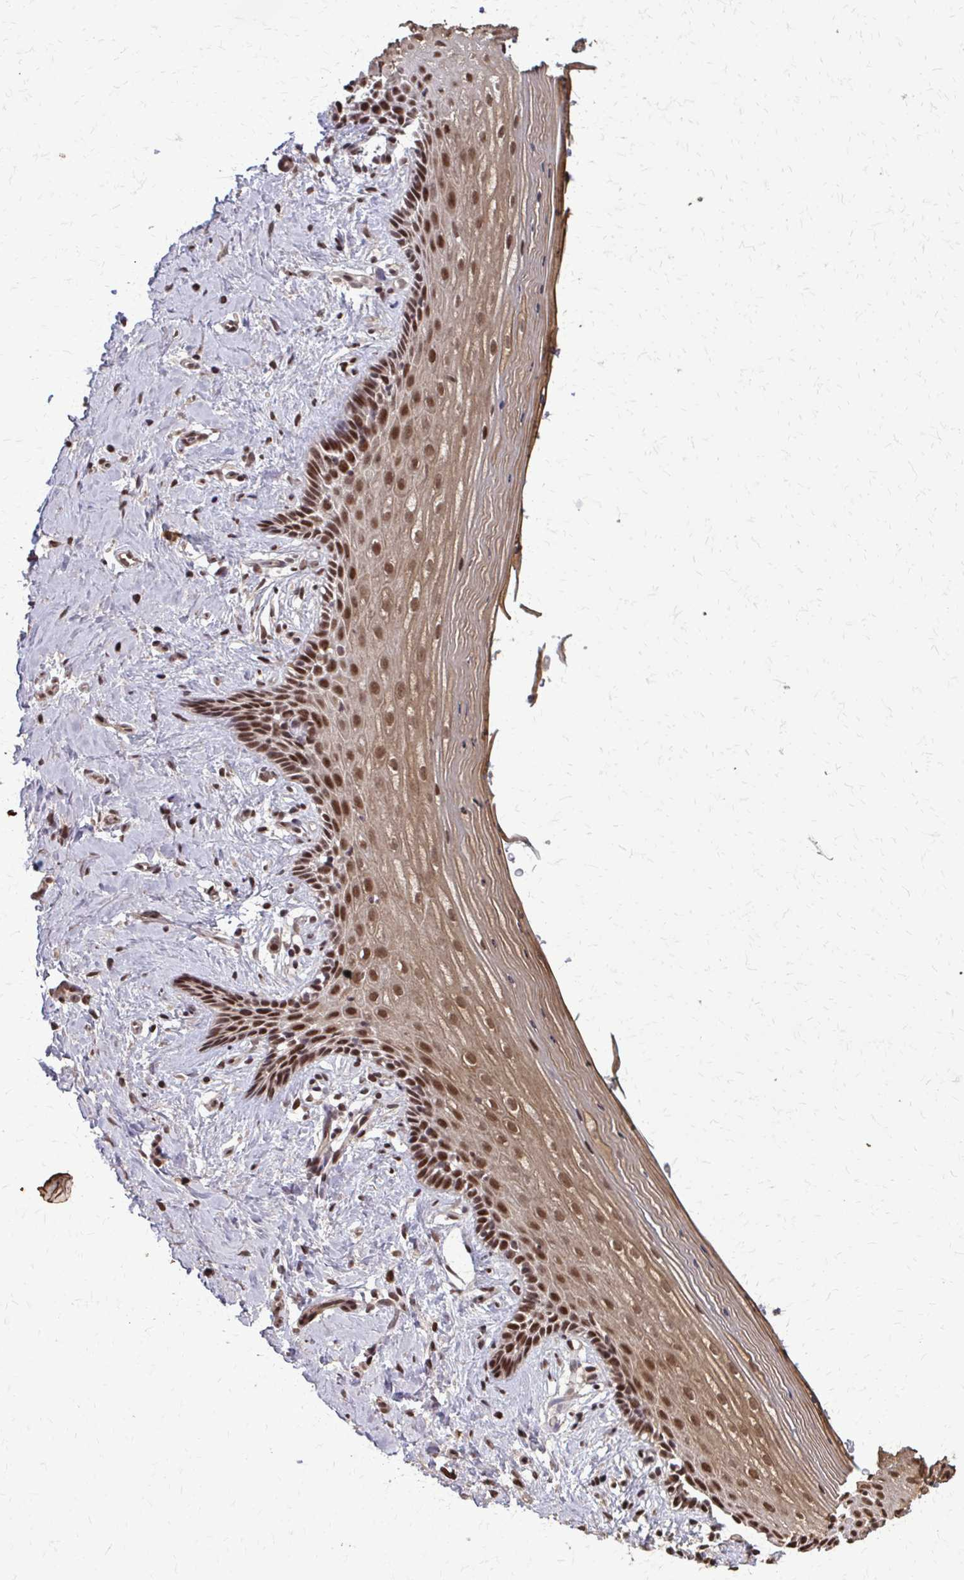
{"staining": {"intensity": "strong", "quantity": ">75%", "location": "nuclear"}, "tissue": "vagina", "cell_type": "Squamous epithelial cells", "image_type": "normal", "snomed": [{"axis": "morphology", "description": "Normal tissue, NOS"}, {"axis": "topography", "description": "Vagina"}], "caption": "Immunohistochemistry image of benign human vagina stained for a protein (brown), which displays high levels of strong nuclear staining in approximately >75% of squamous epithelial cells.", "gene": "SS18", "patient": {"sex": "female", "age": 42}}